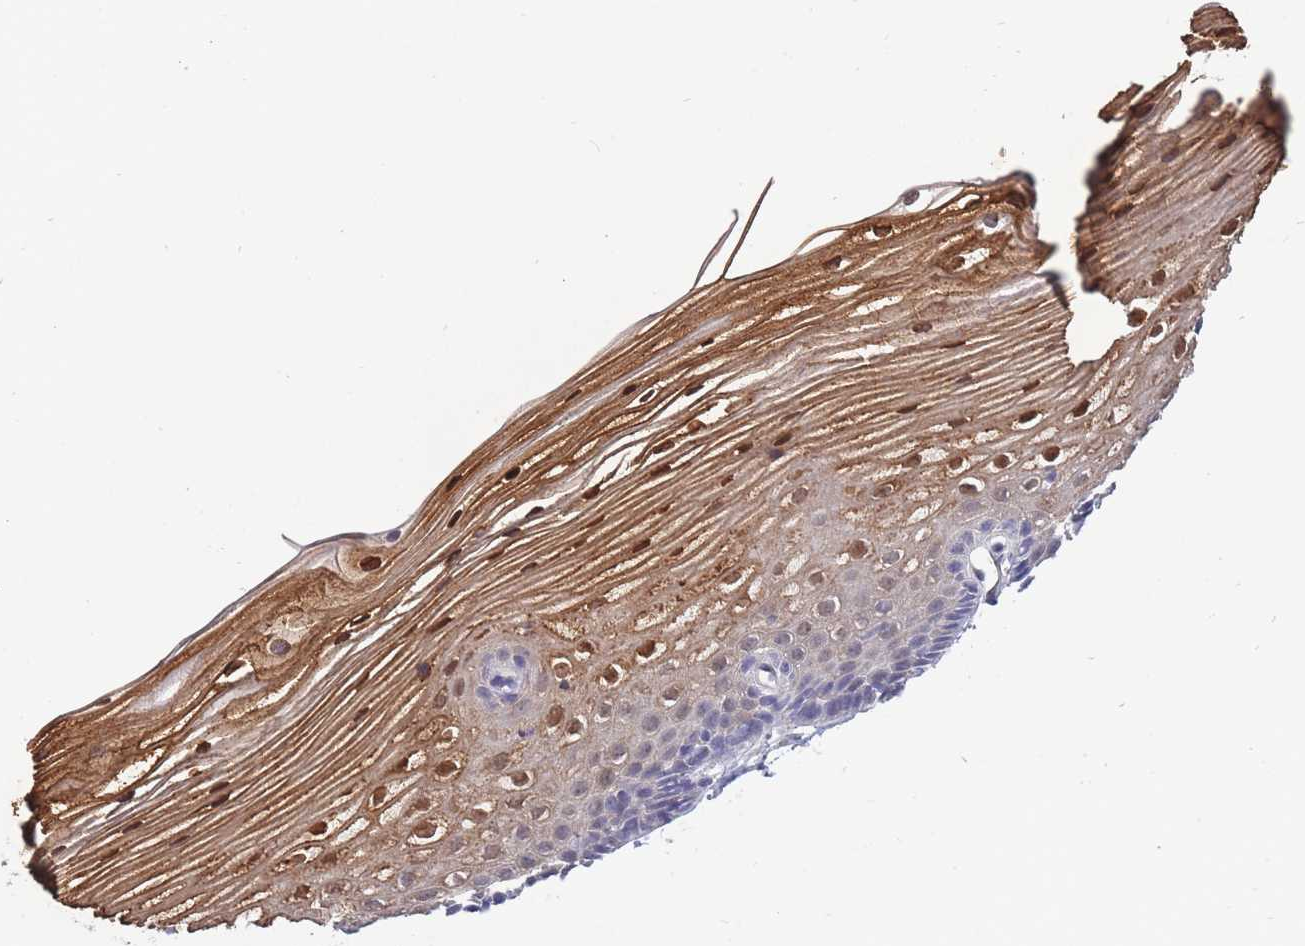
{"staining": {"intensity": "negative", "quantity": "none", "location": "none"}, "tissue": "cervix", "cell_type": "Glandular cells", "image_type": "normal", "snomed": [{"axis": "morphology", "description": "Normal tissue, NOS"}, {"axis": "topography", "description": "Cervix"}], "caption": "High power microscopy image of an immunohistochemistry (IHC) photomicrograph of normal cervix, revealing no significant staining in glandular cells.", "gene": "C19orf25", "patient": {"sex": "female", "age": 40}}